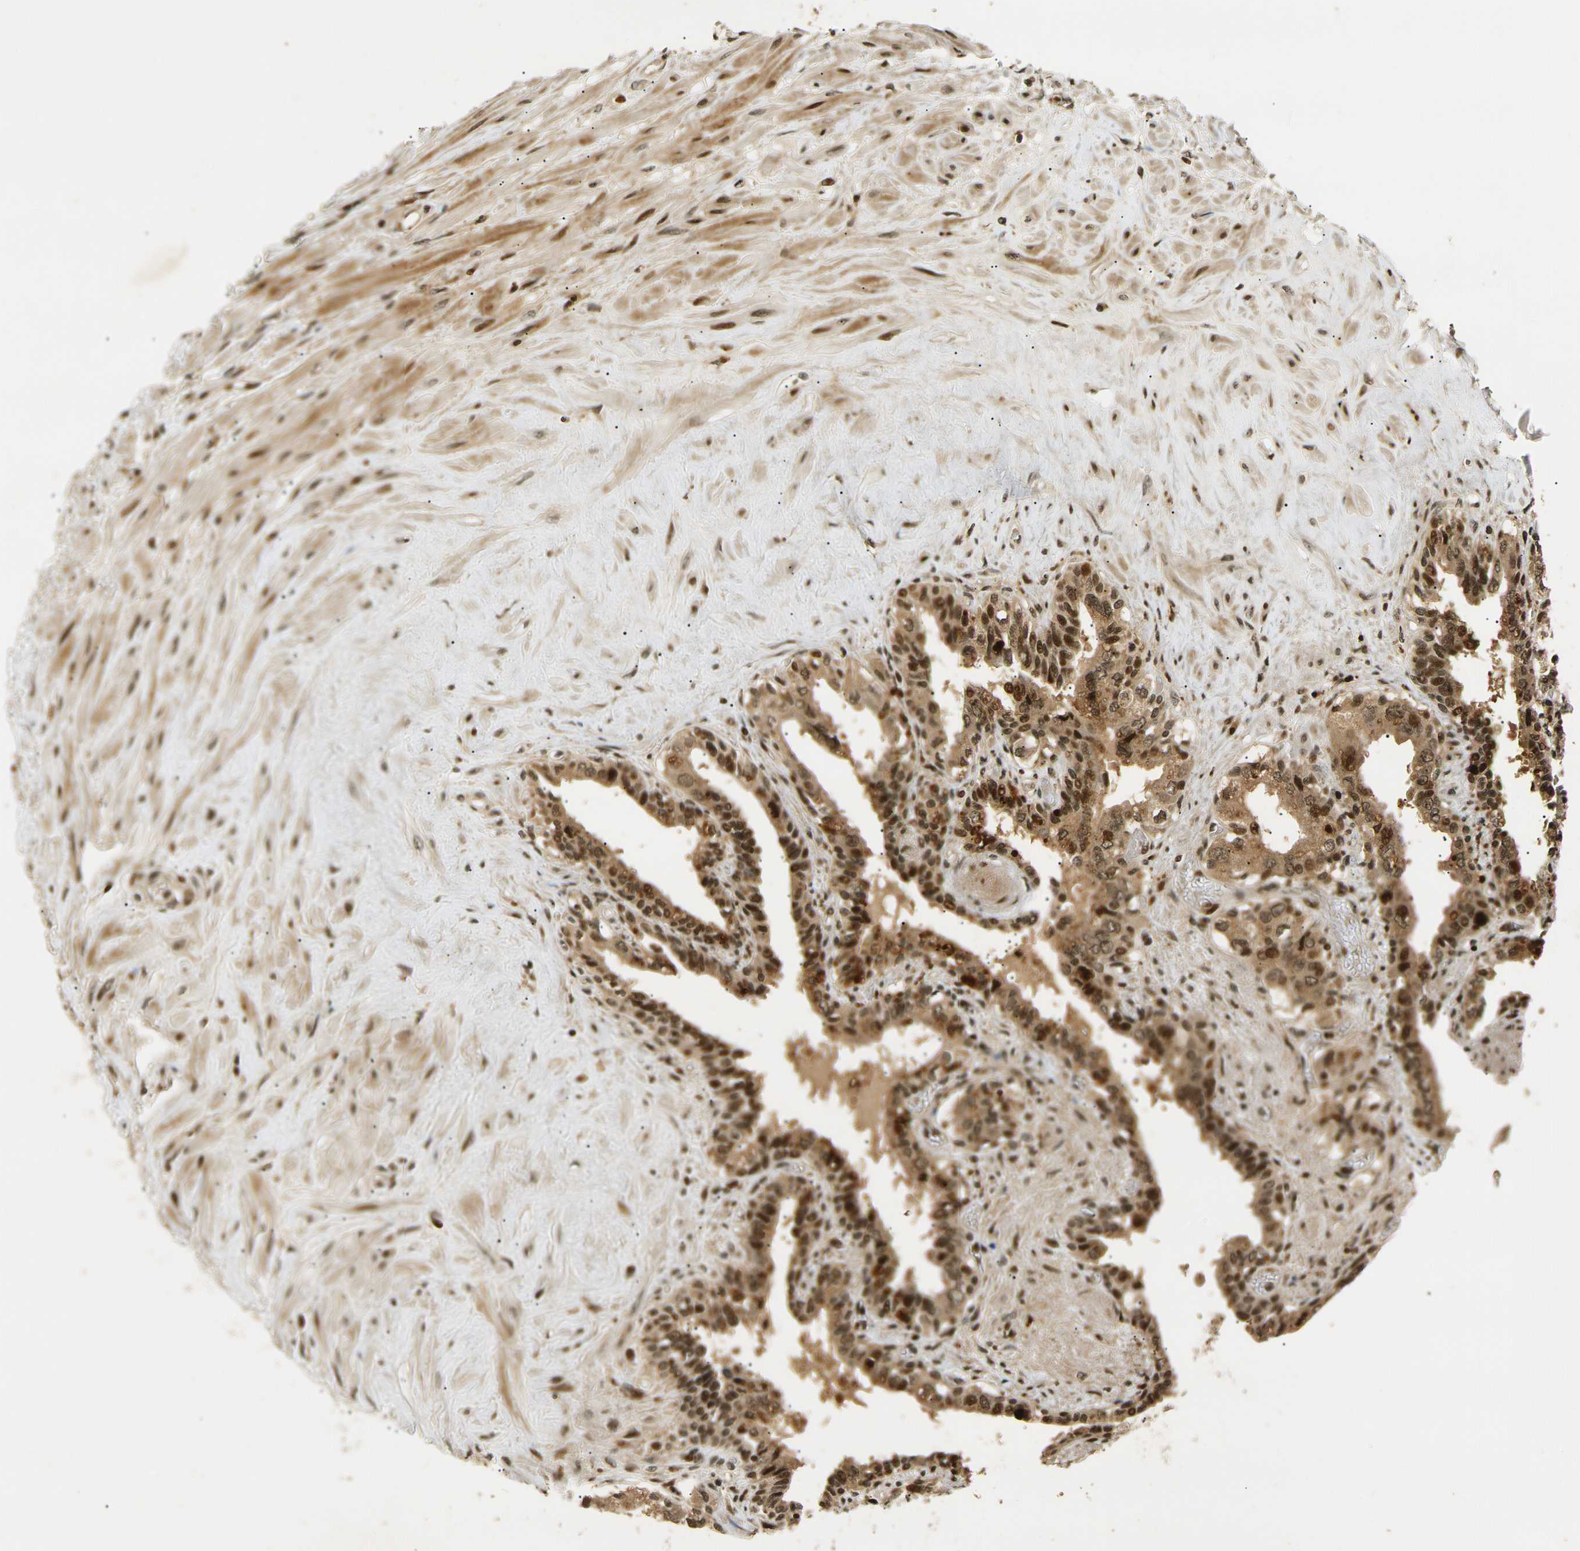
{"staining": {"intensity": "moderate", "quantity": ">75%", "location": "cytoplasmic/membranous,nuclear"}, "tissue": "seminal vesicle", "cell_type": "Glandular cells", "image_type": "normal", "snomed": [{"axis": "morphology", "description": "Normal tissue, NOS"}, {"axis": "topography", "description": "Seminal veicle"}], "caption": "Protein positivity by IHC displays moderate cytoplasmic/membranous,nuclear expression in about >75% of glandular cells in benign seminal vesicle.", "gene": "ACTL6A", "patient": {"sex": "male", "age": 63}}